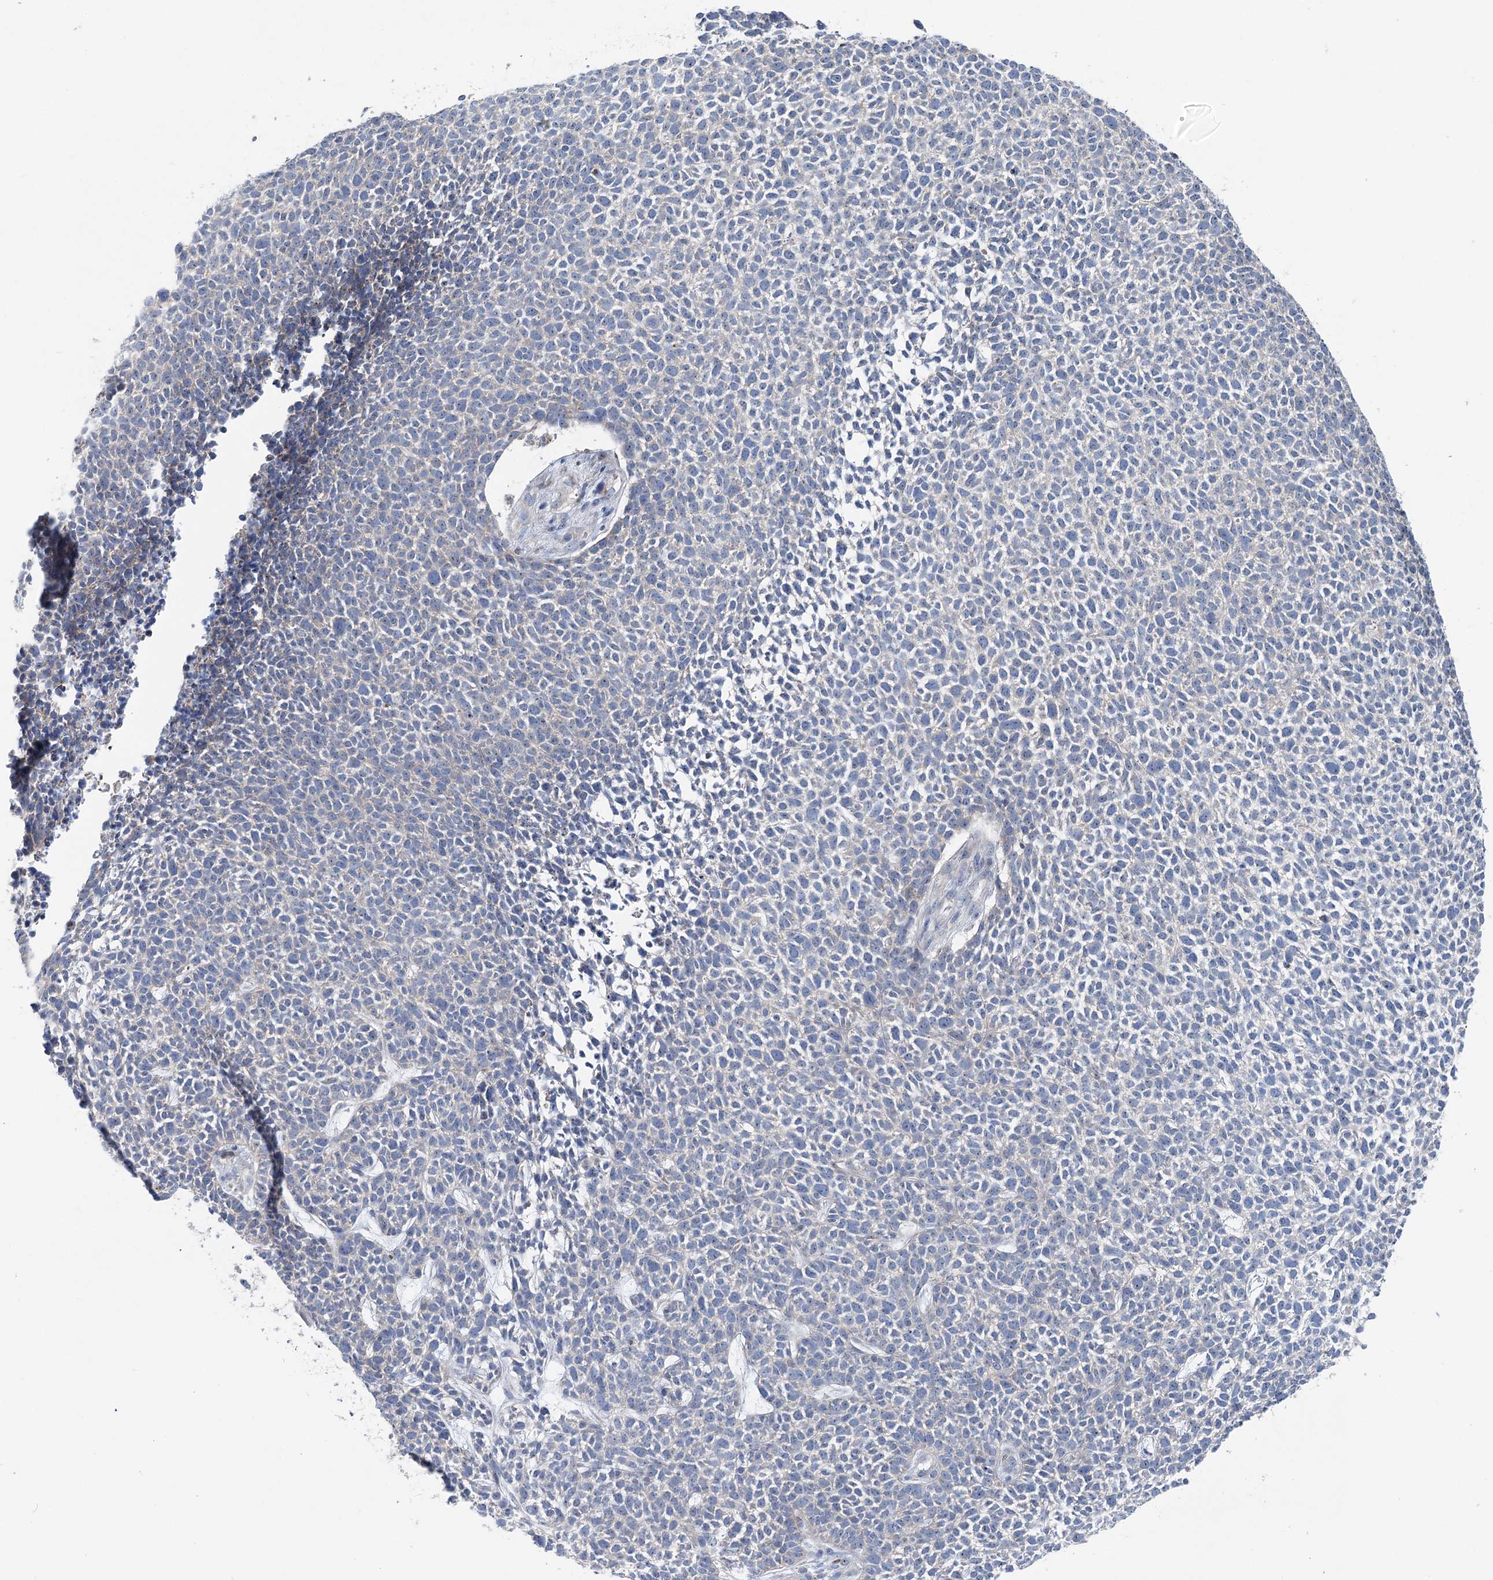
{"staining": {"intensity": "negative", "quantity": "none", "location": "none"}, "tissue": "skin cancer", "cell_type": "Tumor cells", "image_type": "cancer", "snomed": [{"axis": "morphology", "description": "Basal cell carcinoma"}, {"axis": "topography", "description": "Skin"}], "caption": "Photomicrograph shows no protein positivity in tumor cells of skin cancer (basal cell carcinoma) tissue.", "gene": "MARK2", "patient": {"sex": "female", "age": 84}}